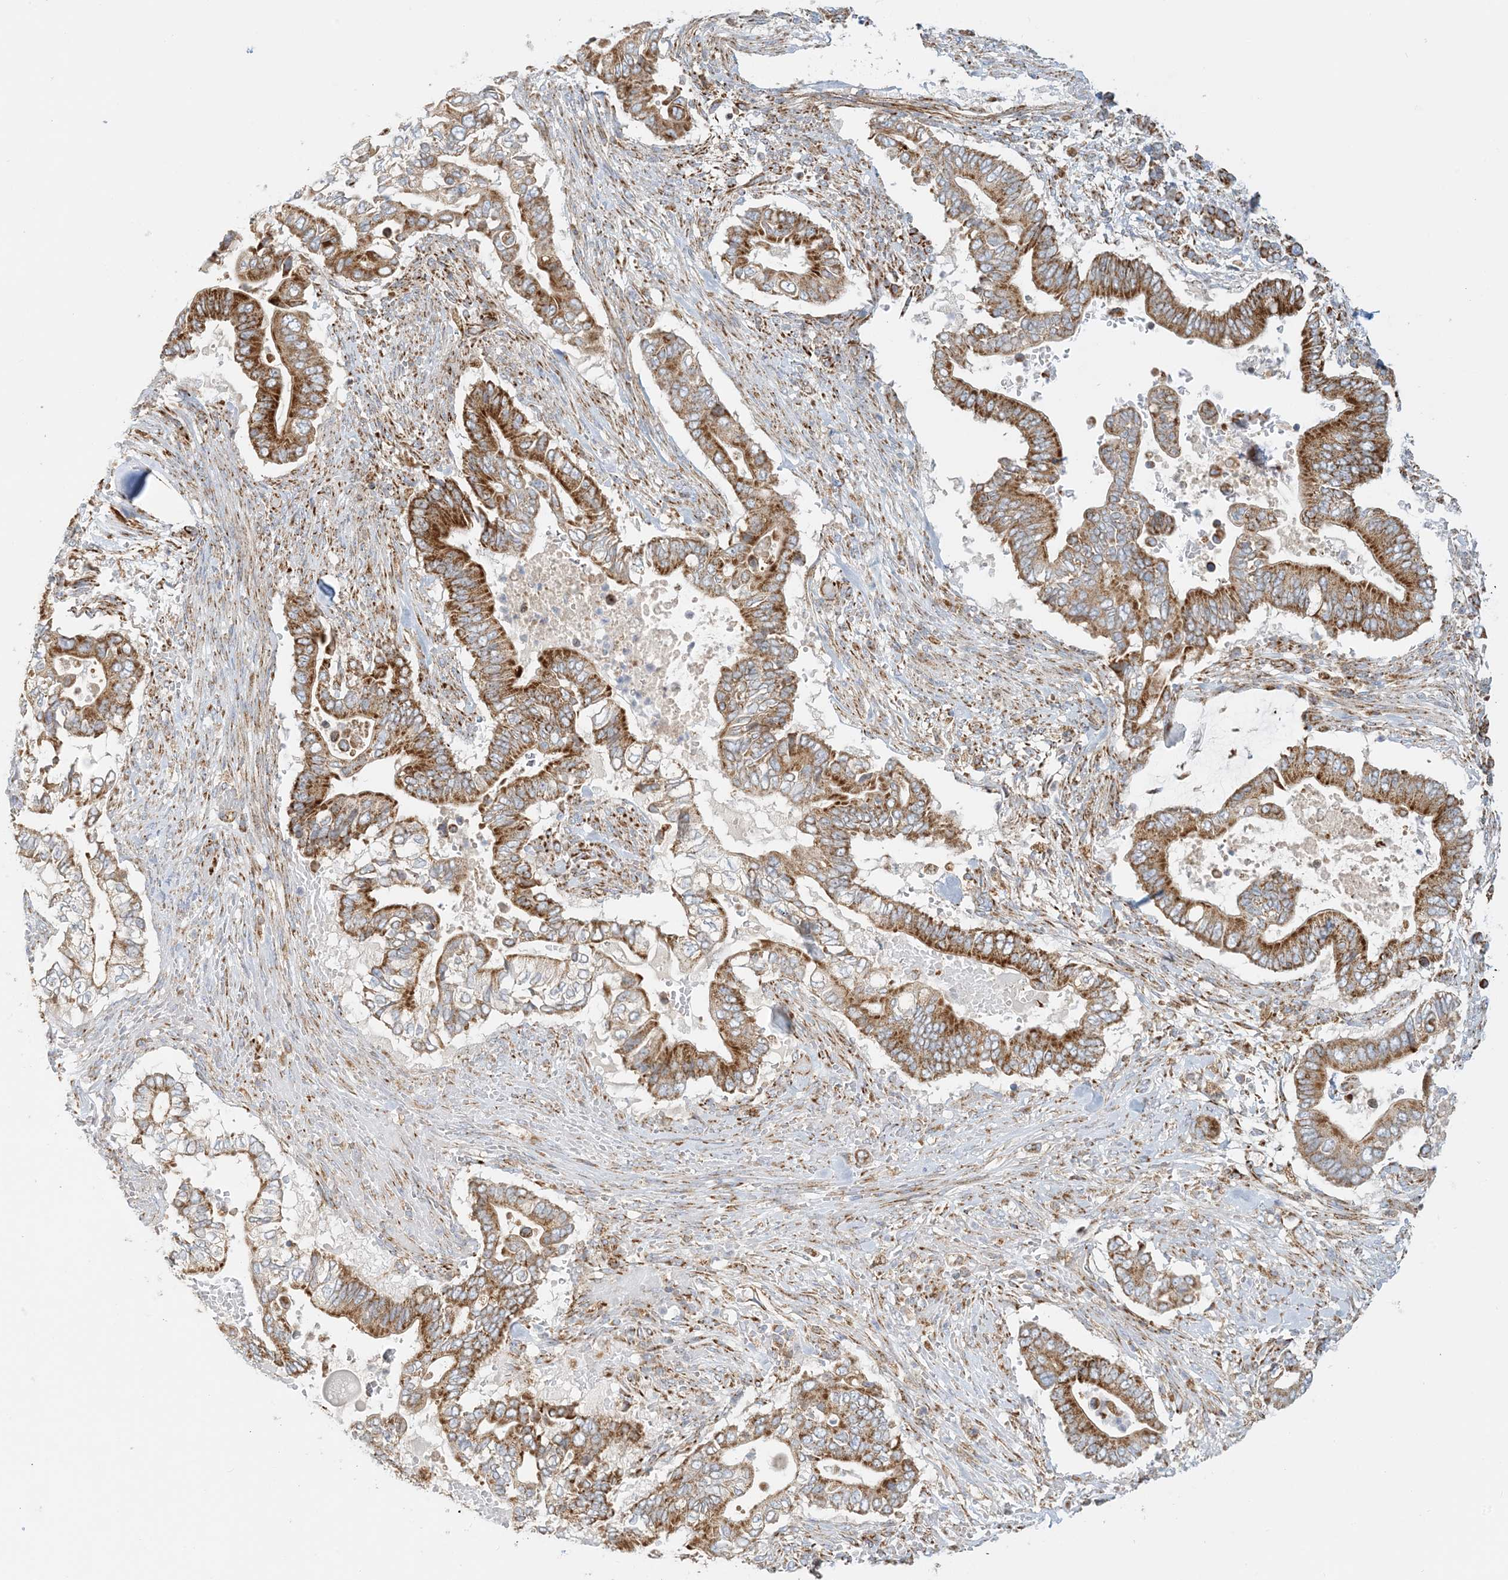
{"staining": {"intensity": "moderate", "quantity": ">75%", "location": "cytoplasmic/membranous"}, "tissue": "pancreatic cancer", "cell_type": "Tumor cells", "image_type": "cancer", "snomed": [{"axis": "morphology", "description": "Adenocarcinoma, NOS"}, {"axis": "topography", "description": "Pancreas"}], "caption": "The micrograph displays a brown stain indicating the presence of a protein in the cytoplasmic/membranous of tumor cells in pancreatic cancer (adenocarcinoma).", "gene": "COA3", "patient": {"sex": "male", "age": 68}}